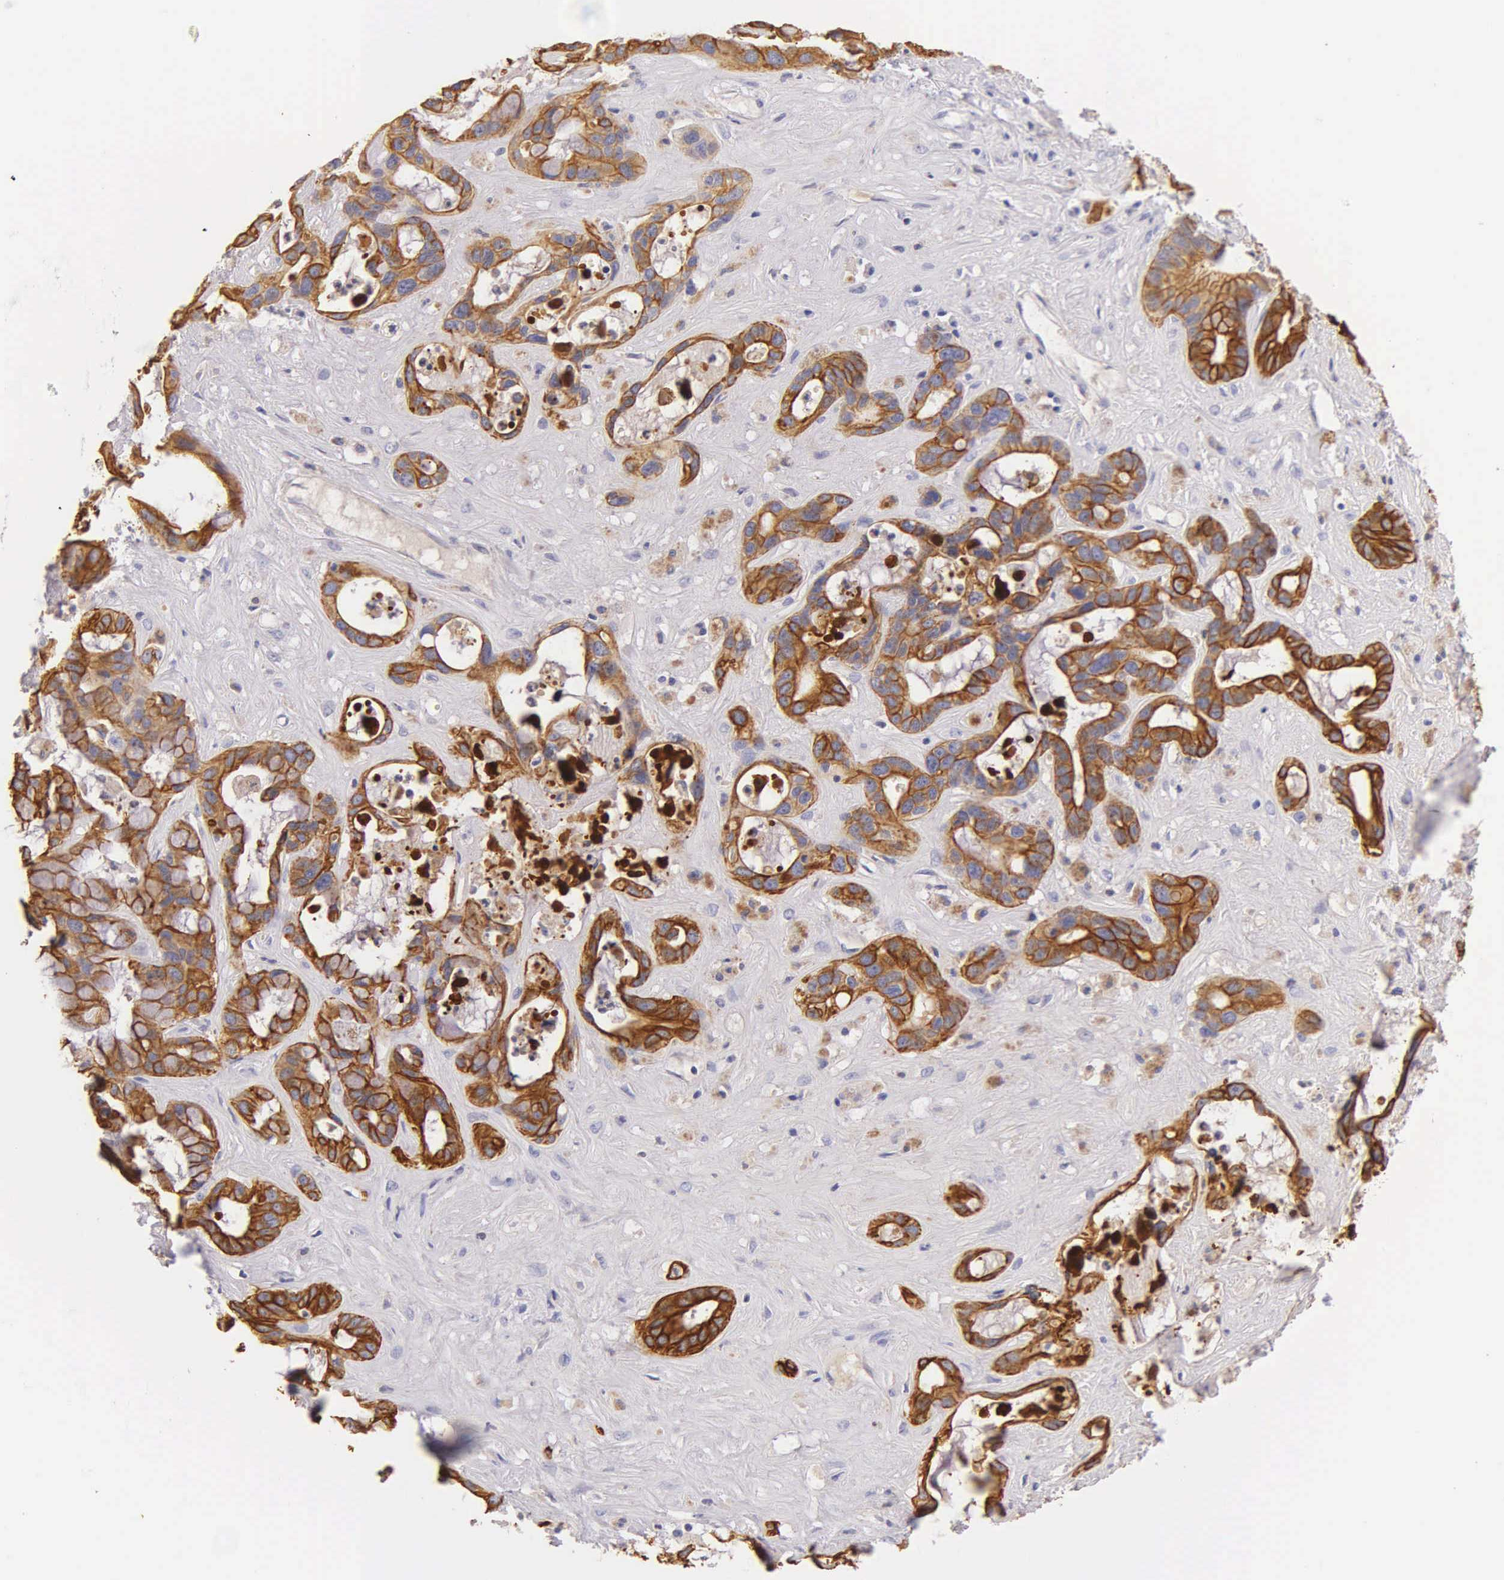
{"staining": {"intensity": "moderate", "quantity": ">75%", "location": "cytoplasmic/membranous"}, "tissue": "liver cancer", "cell_type": "Tumor cells", "image_type": "cancer", "snomed": [{"axis": "morphology", "description": "Cholangiocarcinoma"}, {"axis": "topography", "description": "Liver"}], "caption": "A medium amount of moderate cytoplasmic/membranous staining is identified in approximately >75% of tumor cells in liver cancer tissue. (Stains: DAB in brown, nuclei in blue, Microscopy: brightfield microscopy at high magnification).", "gene": "KRT17", "patient": {"sex": "female", "age": 65}}